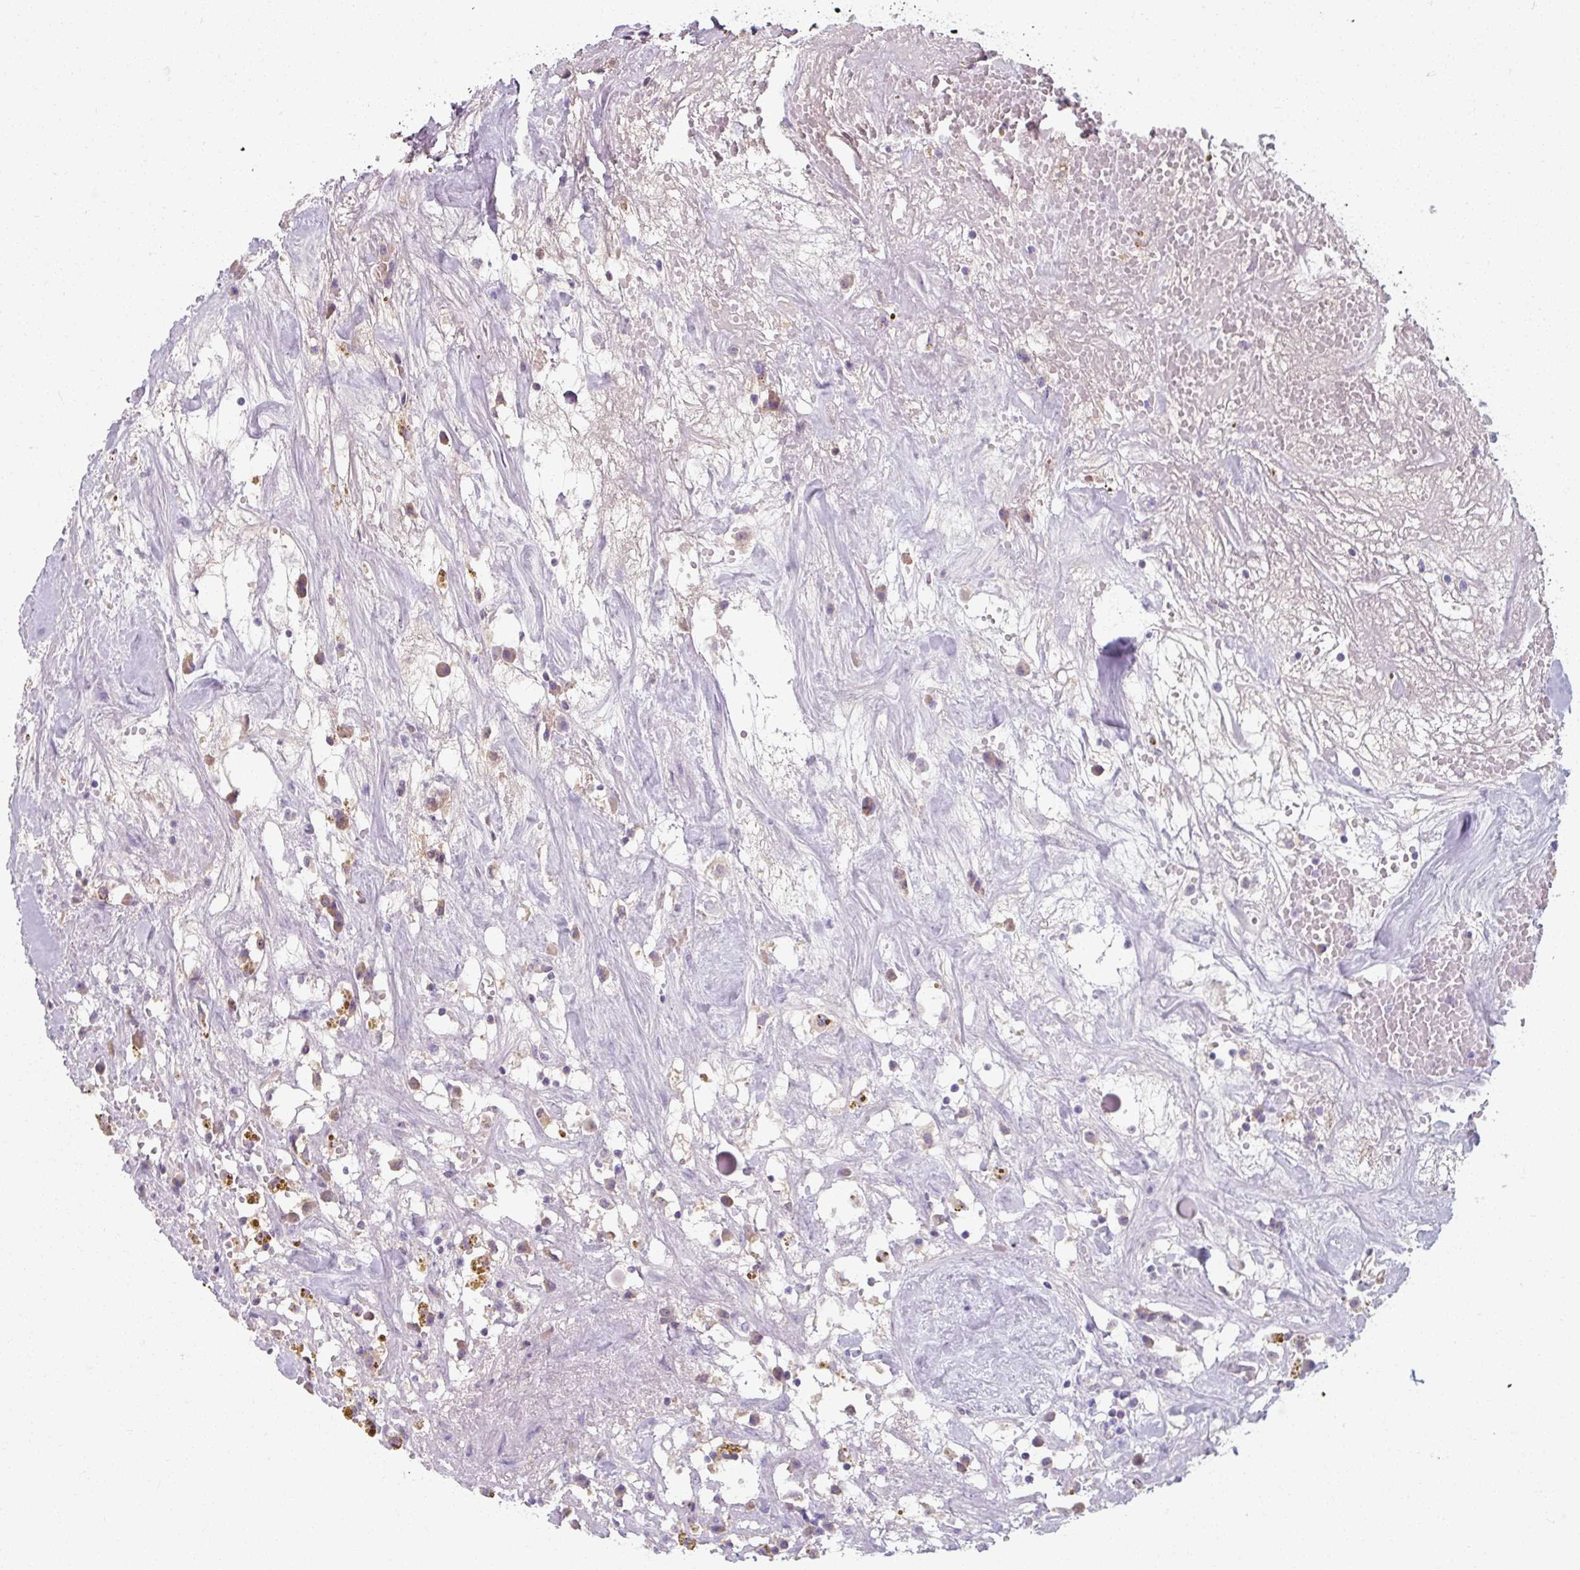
{"staining": {"intensity": "moderate", "quantity": "<25%", "location": "cytoplasmic/membranous"}, "tissue": "renal cancer", "cell_type": "Tumor cells", "image_type": "cancer", "snomed": [{"axis": "morphology", "description": "Adenocarcinoma, NOS"}, {"axis": "topography", "description": "Kidney"}], "caption": "Renal cancer stained with DAB IHC demonstrates low levels of moderate cytoplasmic/membranous expression in approximately <25% of tumor cells. (DAB (3,3'-diaminobenzidine) IHC, brown staining for protein, blue staining for nuclei).", "gene": "TSEN54", "patient": {"sex": "male", "age": 56}}